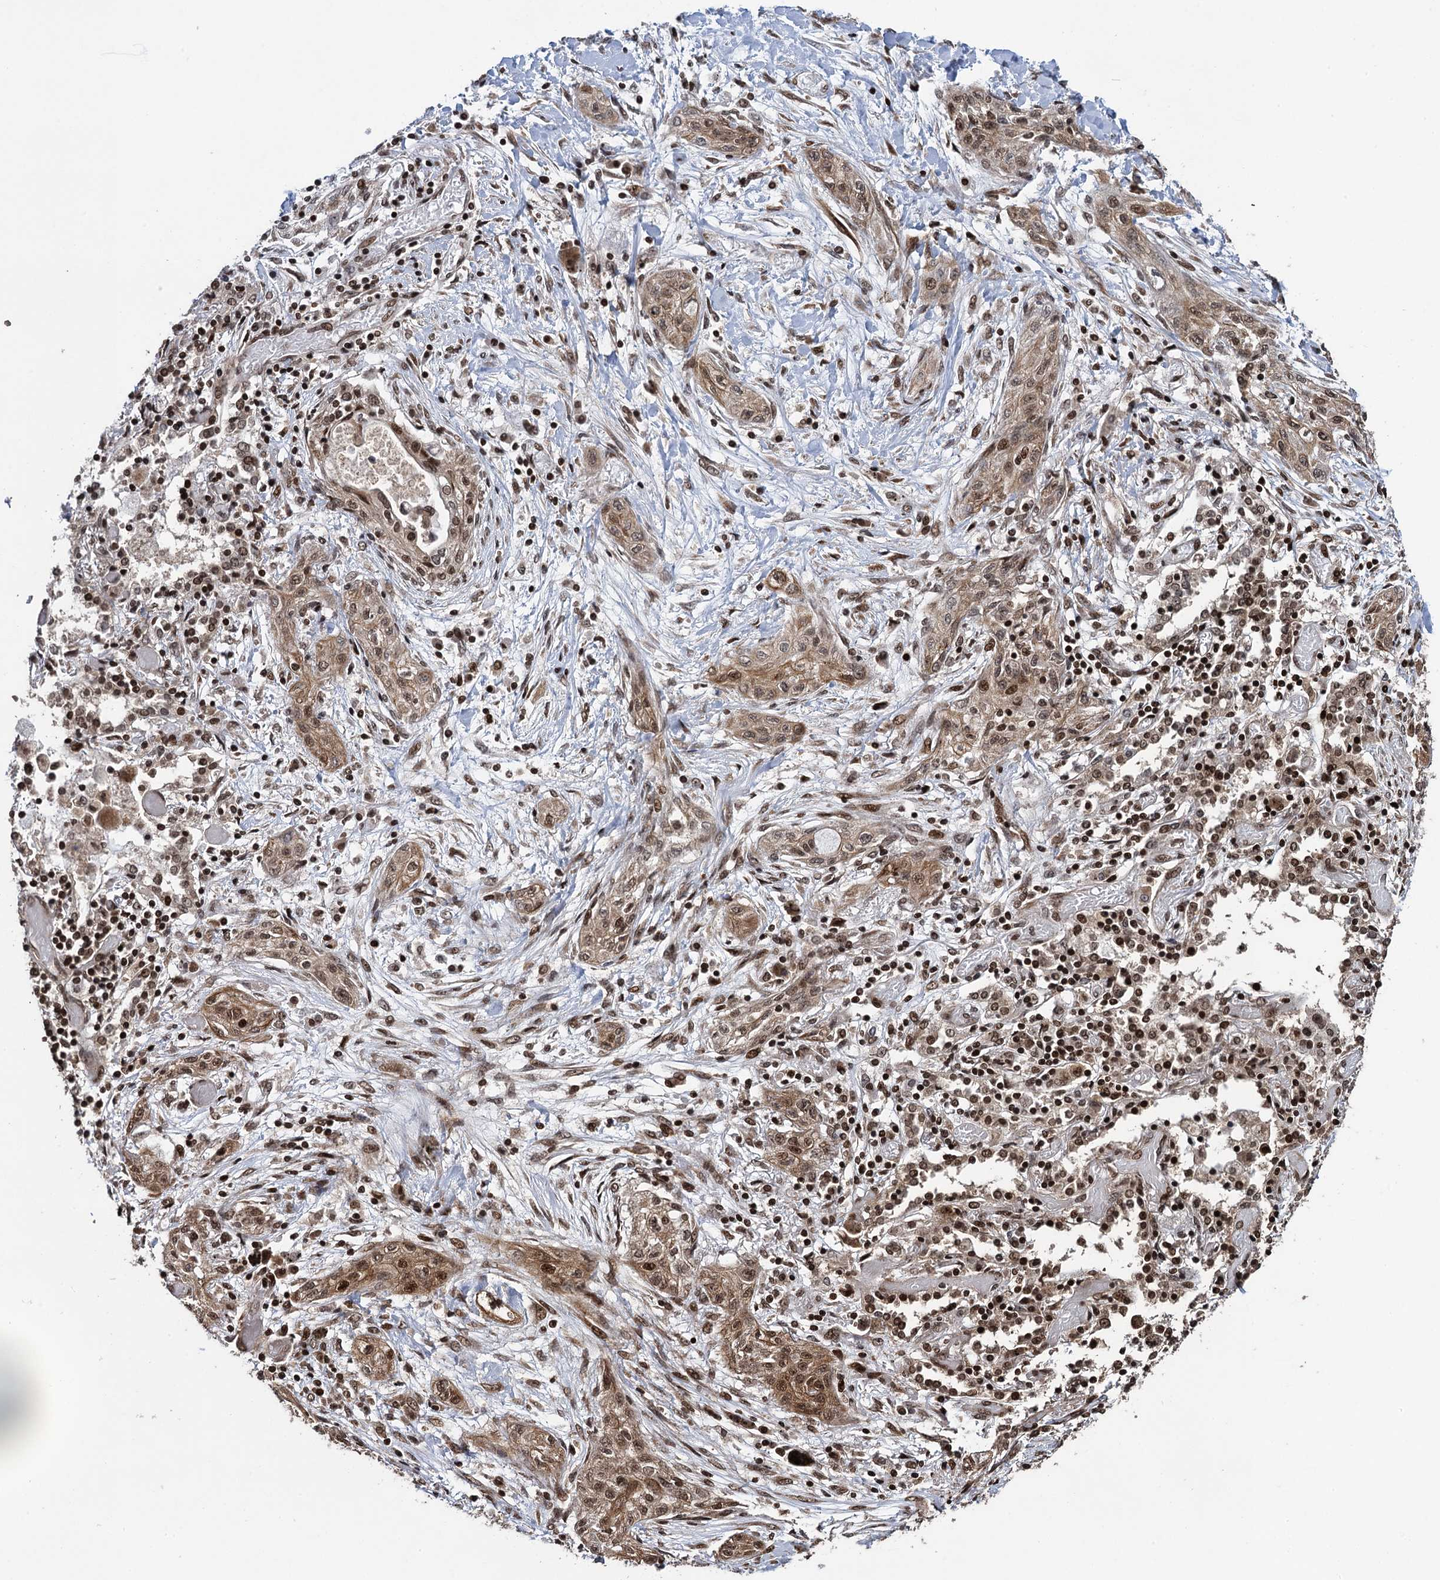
{"staining": {"intensity": "moderate", "quantity": ">75%", "location": "cytoplasmic/membranous,nuclear"}, "tissue": "lung cancer", "cell_type": "Tumor cells", "image_type": "cancer", "snomed": [{"axis": "morphology", "description": "Squamous cell carcinoma, NOS"}, {"axis": "topography", "description": "Lung"}], "caption": "Tumor cells exhibit medium levels of moderate cytoplasmic/membranous and nuclear expression in approximately >75% of cells in lung squamous cell carcinoma.", "gene": "ZNF169", "patient": {"sex": "female", "age": 47}}